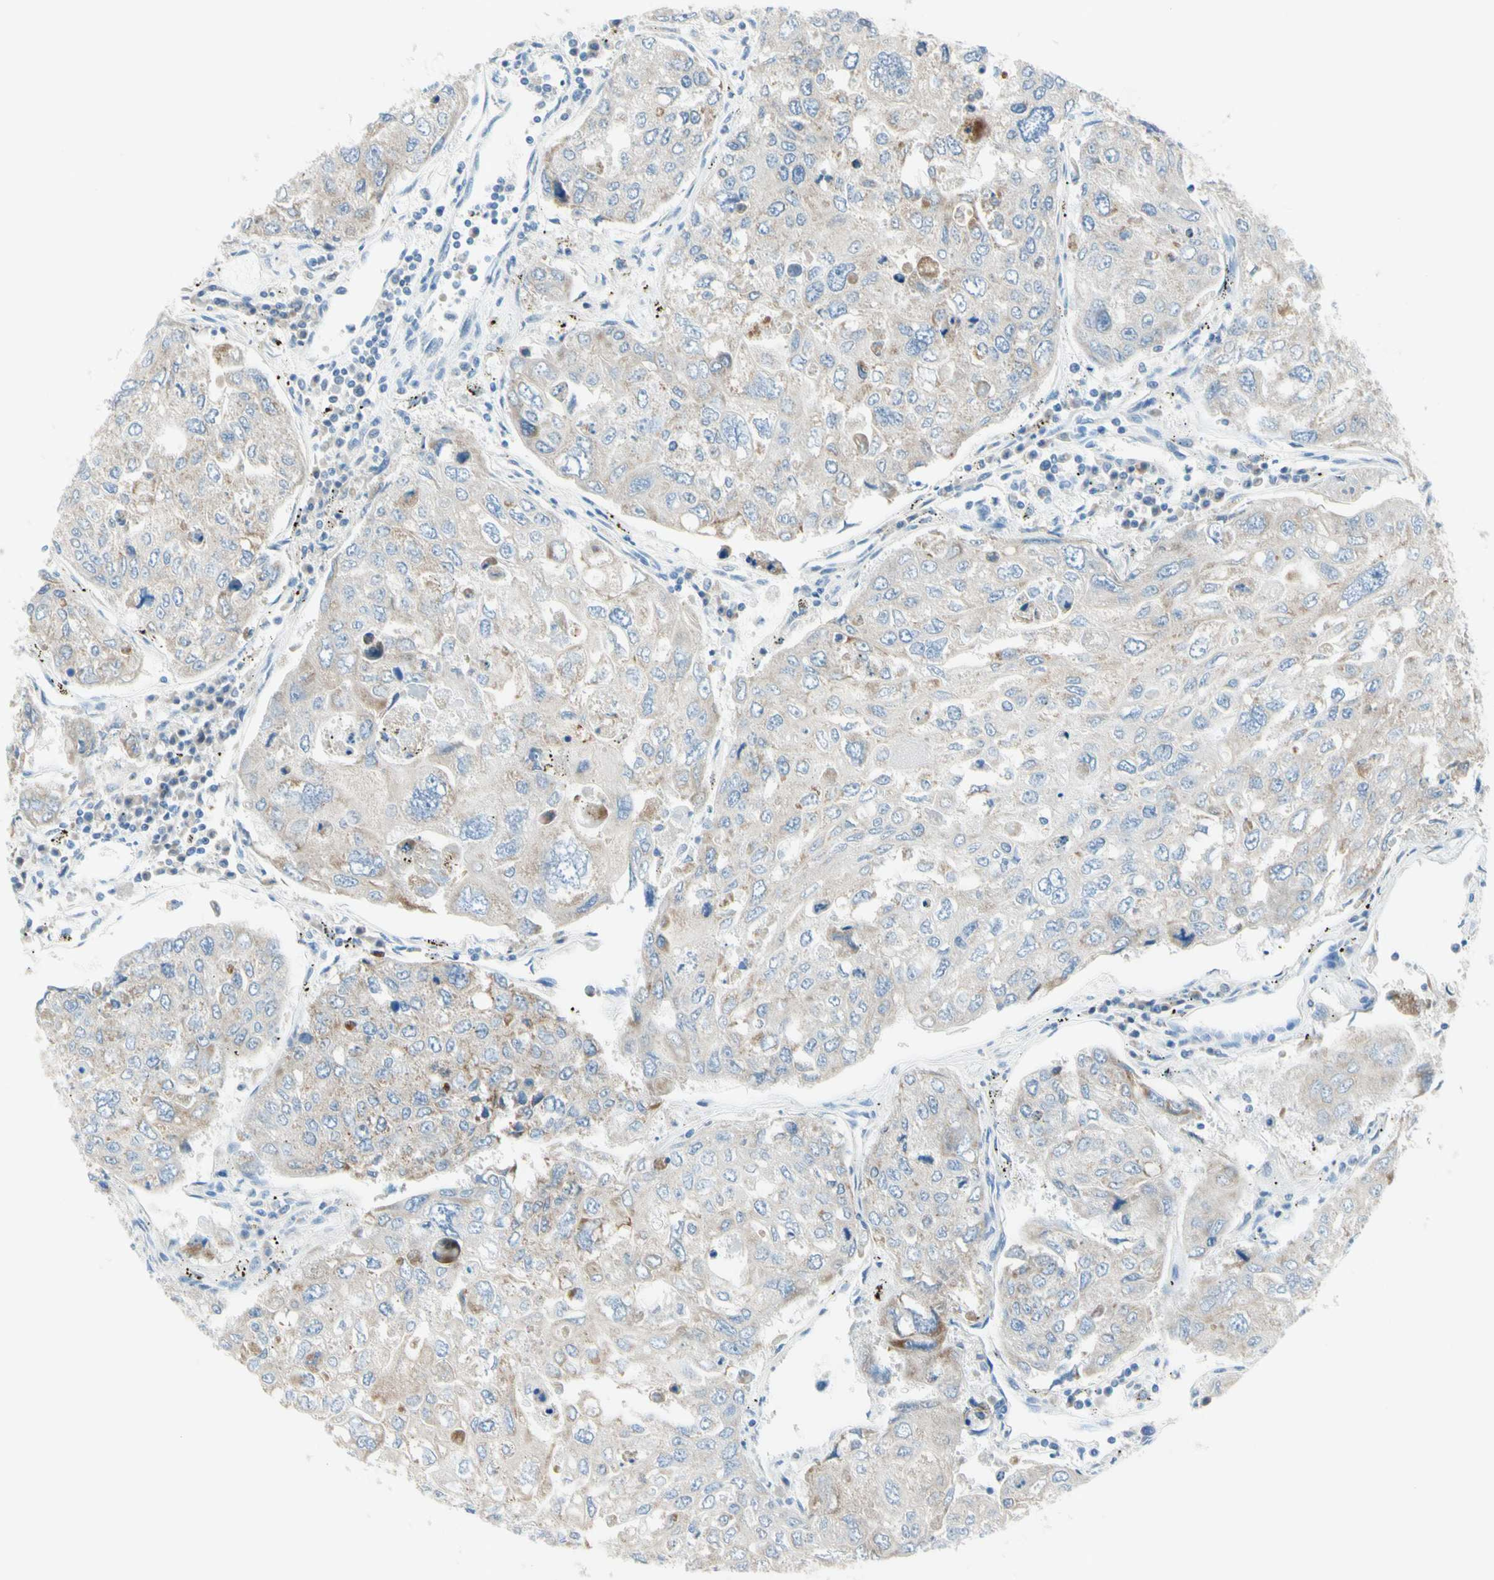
{"staining": {"intensity": "weak", "quantity": "25%-75%", "location": "cytoplasmic/membranous"}, "tissue": "urothelial cancer", "cell_type": "Tumor cells", "image_type": "cancer", "snomed": [{"axis": "morphology", "description": "Urothelial carcinoma, High grade"}, {"axis": "topography", "description": "Lymph node"}, {"axis": "topography", "description": "Urinary bladder"}], "caption": "An IHC micrograph of tumor tissue is shown. Protein staining in brown highlights weak cytoplasmic/membranous positivity in urothelial carcinoma (high-grade) within tumor cells. (brown staining indicates protein expression, while blue staining denotes nuclei).", "gene": "MFF", "patient": {"sex": "male", "age": 51}}